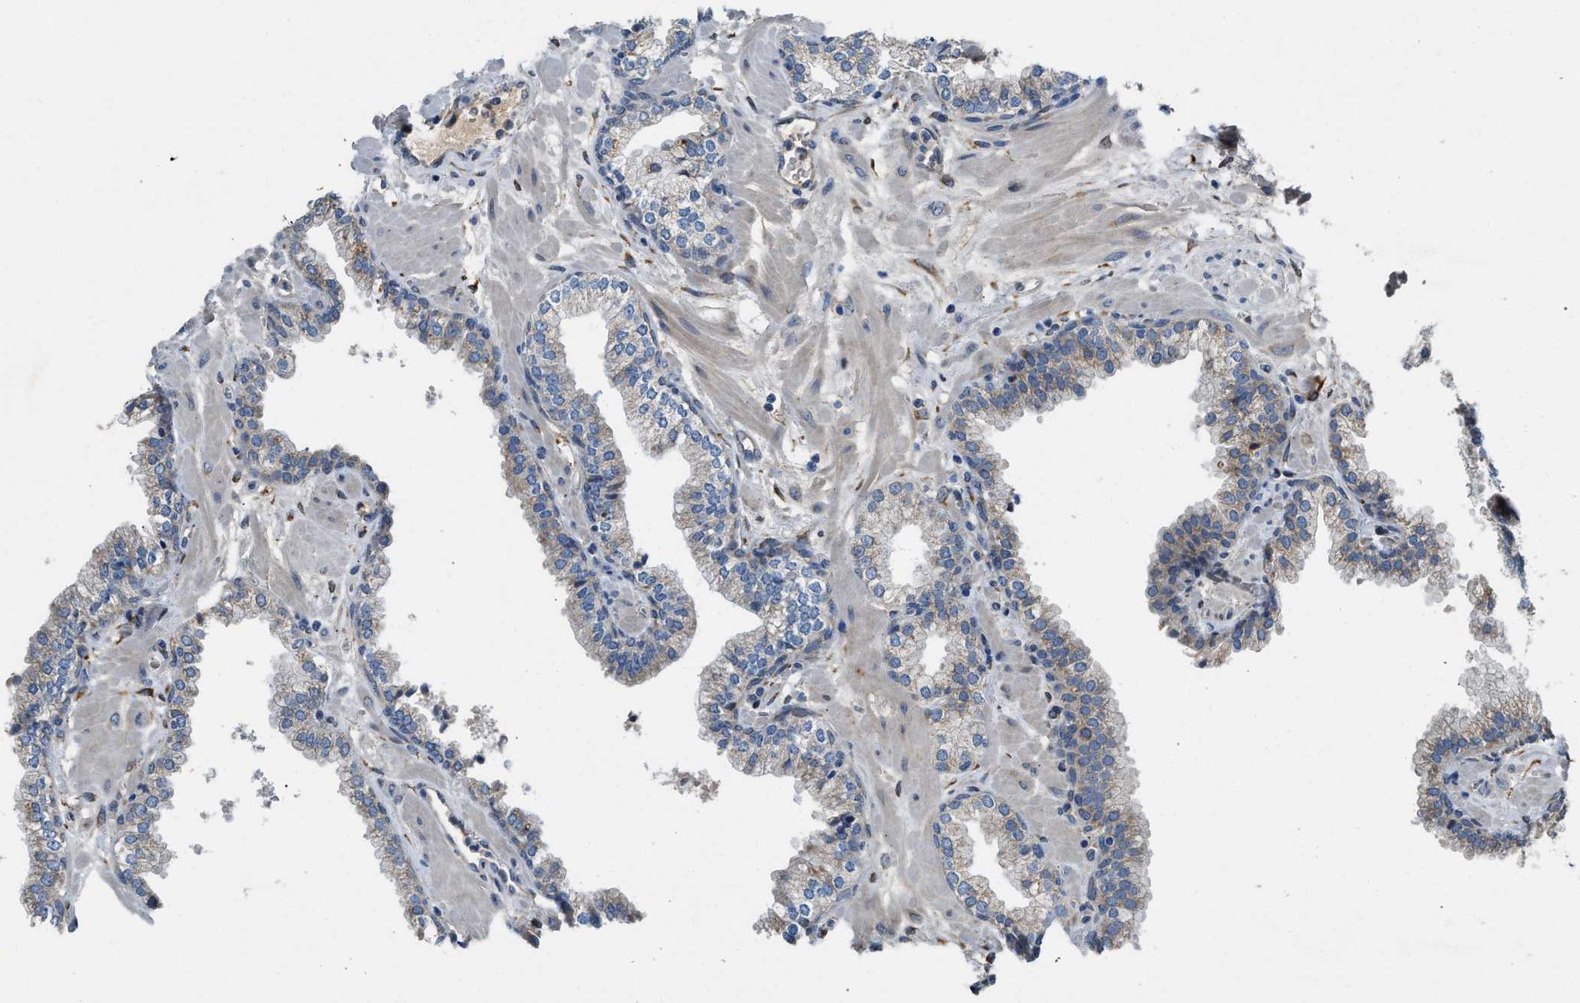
{"staining": {"intensity": "moderate", "quantity": "<25%", "location": "cytoplasmic/membranous"}, "tissue": "prostate", "cell_type": "Glandular cells", "image_type": "normal", "snomed": [{"axis": "morphology", "description": "Normal tissue, NOS"}, {"axis": "morphology", "description": "Urothelial carcinoma, Low grade"}, {"axis": "topography", "description": "Urinary bladder"}, {"axis": "topography", "description": "Prostate"}], "caption": "DAB (3,3'-diaminobenzidine) immunohistochemical staining of benign human prostate shows moderate cytoplasmic/membranous protein positivity in approximately <25% of glandular cells.", "gene": "GGCX", "patient": {"sex": "male", "age": 60}}